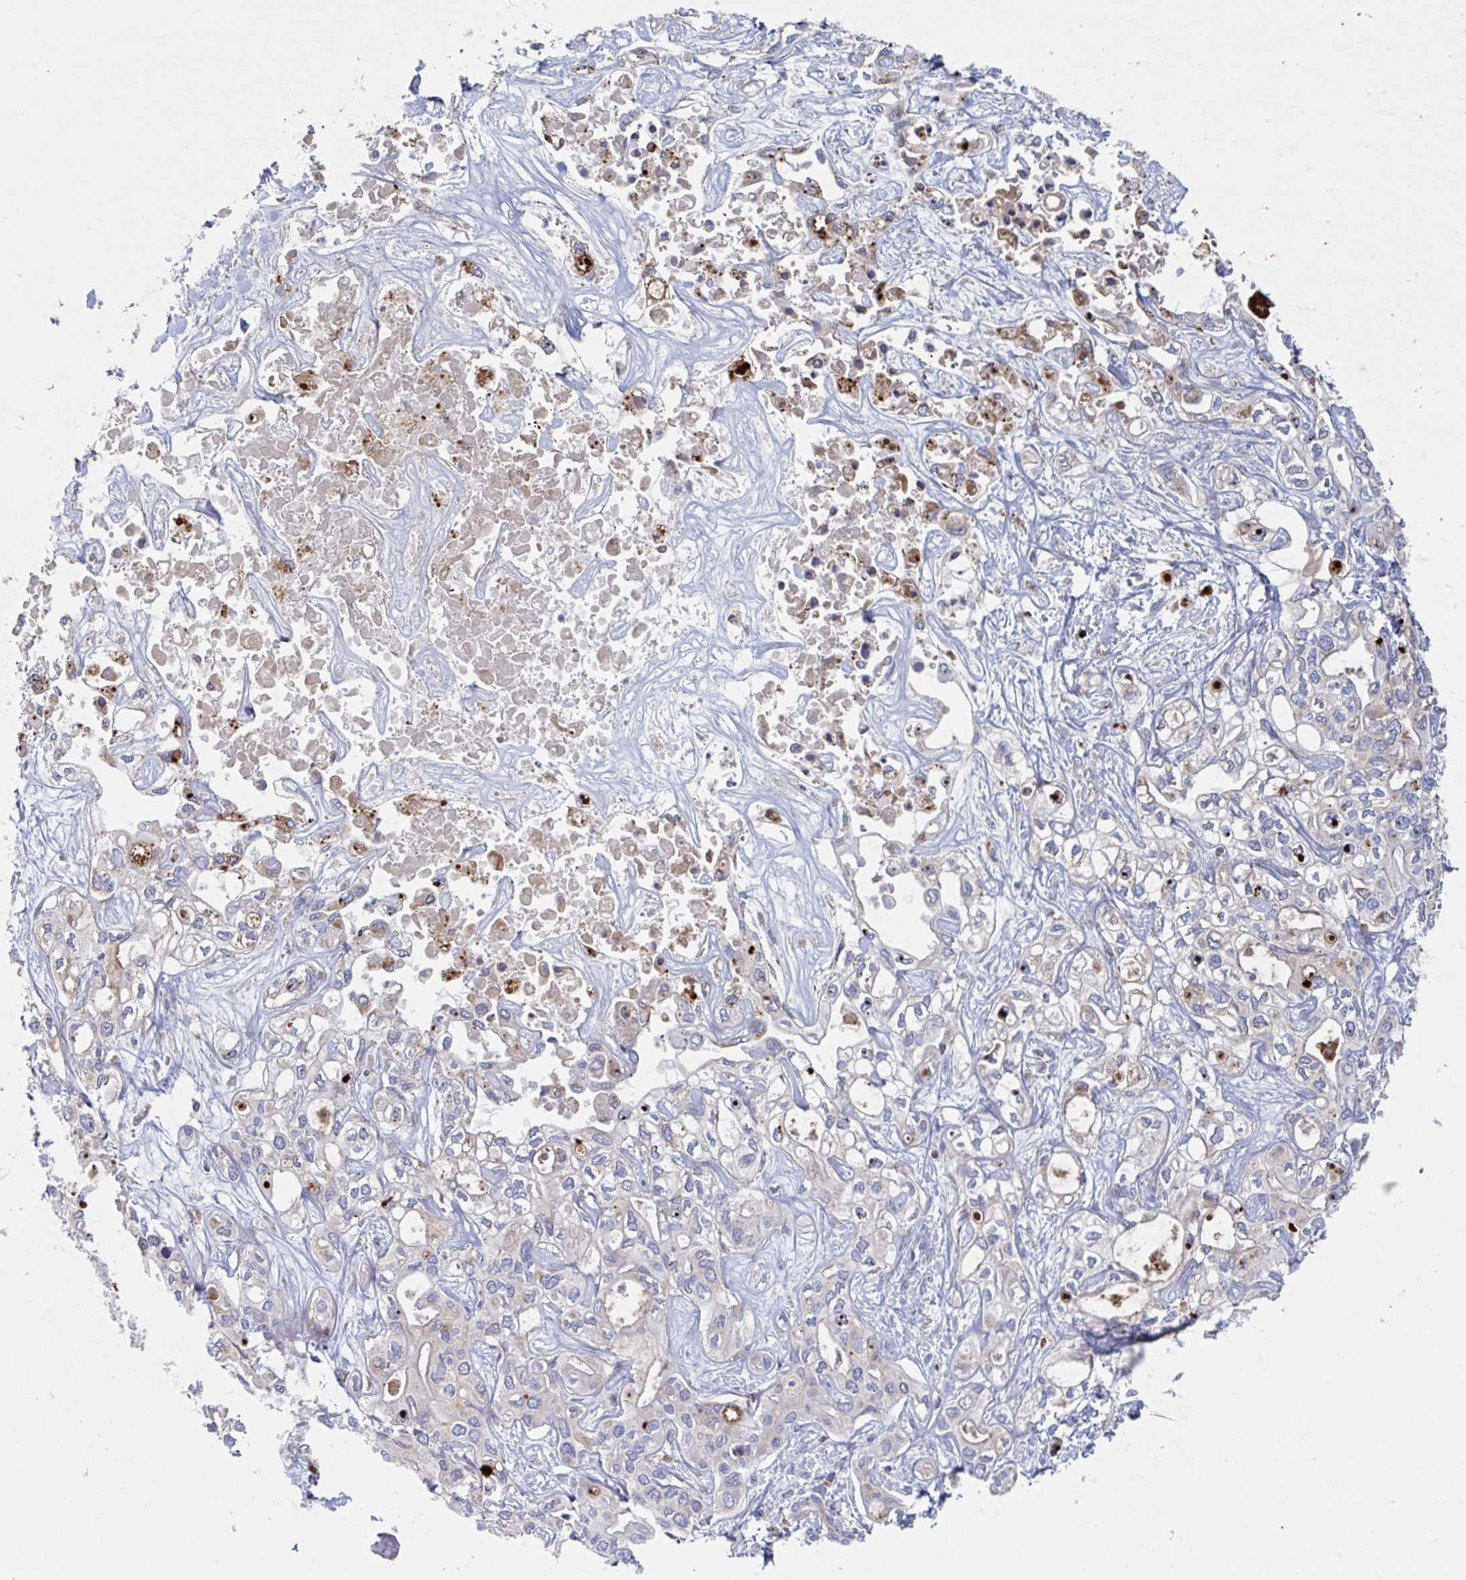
{"staining": {"intensity": "weak", "quantity": "<25%", "location": "cytoplasmic/membranous"}, "tissue": "liver cancer", "cell_type": "Tumor cells", "image_type": "cancer", "snomed": [{"axis": "morphology", "description": "Cholangiocarcinoma"}, {"axis": "topography", "description": "Liver"}], "caption": "Immunohistochemical staining of cholangiocarcinoma (liver) exhibits no significant expression in tumor cells. (Immunohistochemistry, brightfield microscopy, high magnification).", "gene": "MANBA", "patient": {"sex": "female", "age": 64}}